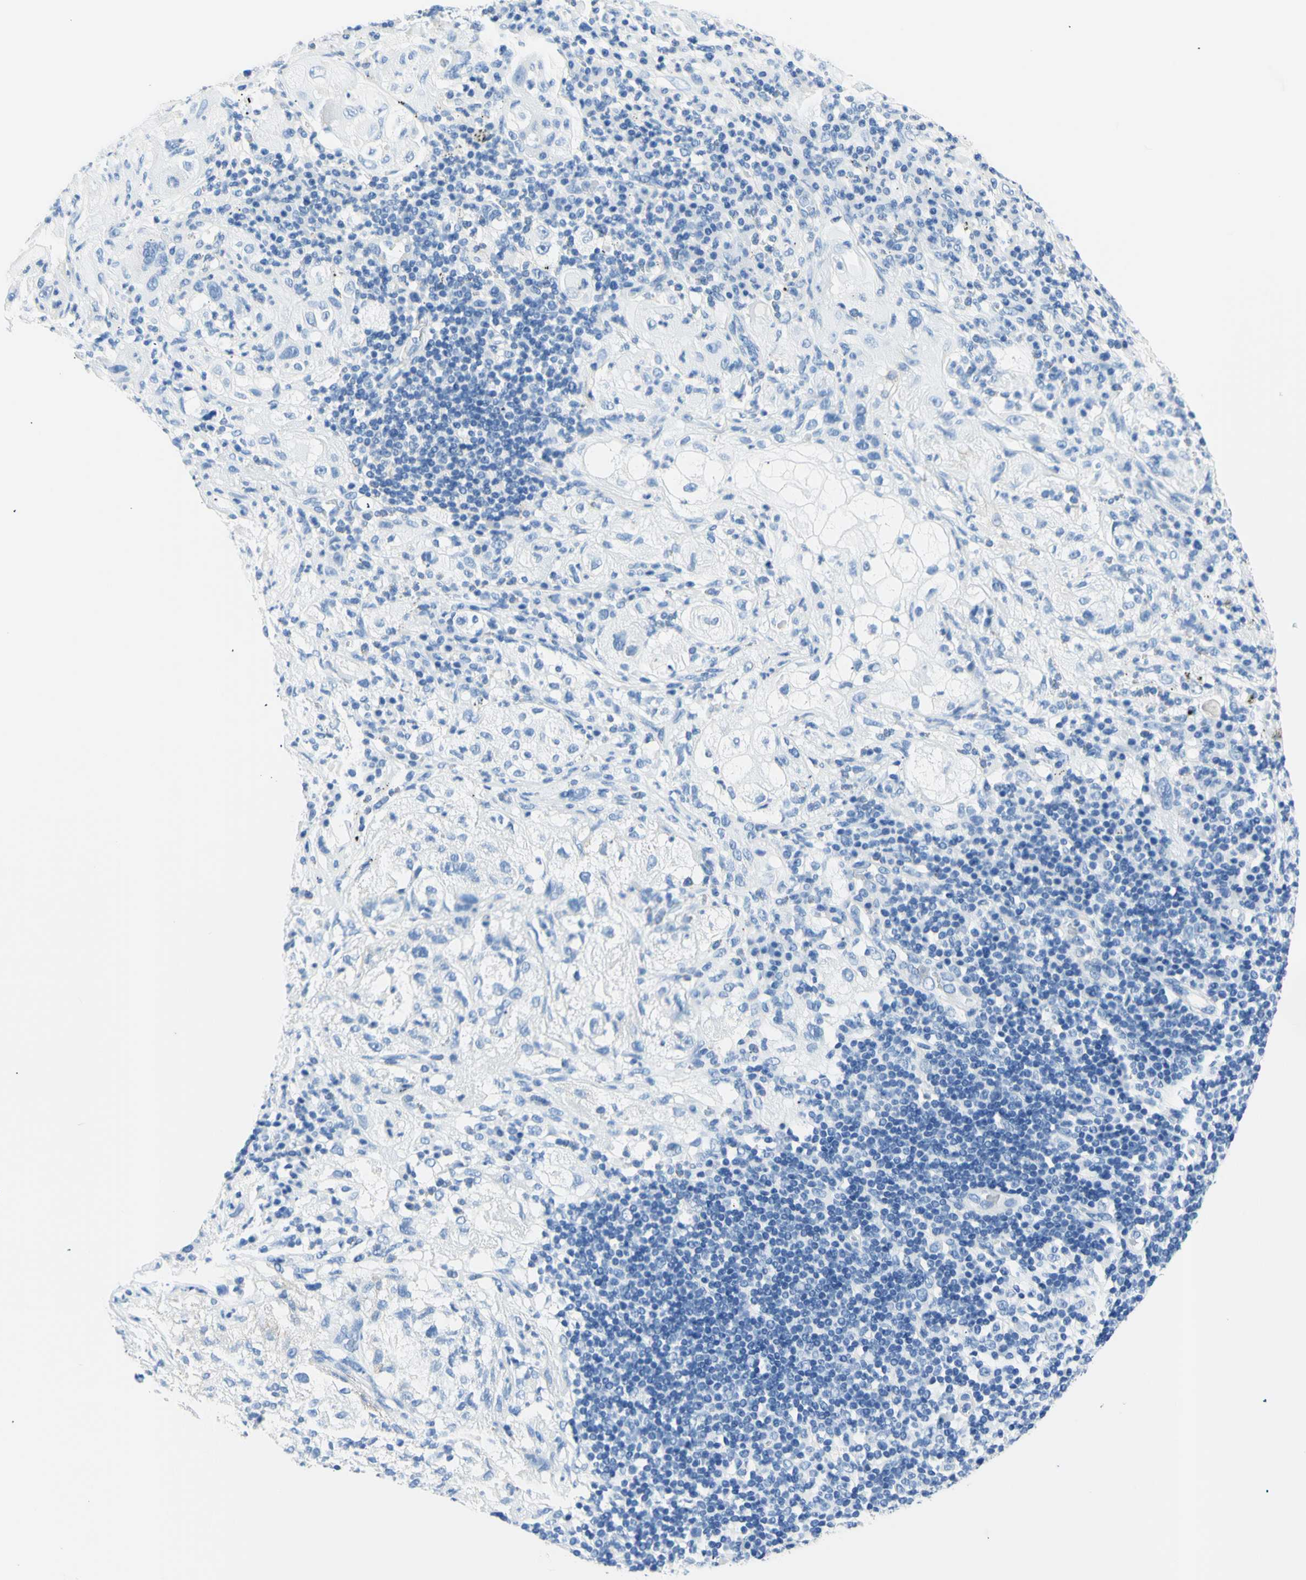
{"staining": {"intensity": "negative", "quantity": "none", "location": "none"}, "tissue": "lung cancer", "cell_type": "Tumor cells", "image_type": "cancer", "snomed": [{"axis": "morphology", "description": "Inflammation, NOS"}, {"axis": "morphology", "description": "Squamous cell carcinoma, NOS"}, {"axis": "topography", "description": "Lymph node"}, {"axis": "topography", "description": "Soft tissue"}, {"axis": "topography", "description": "Lung"}], "caption": "This is an immunohistochemistry photomicrograph of lung cancer (squamous cell carcinoma). There is no expression in tumor cells.", "gene": "HPCA", "patient": {"sex": "male", "age": 66}}